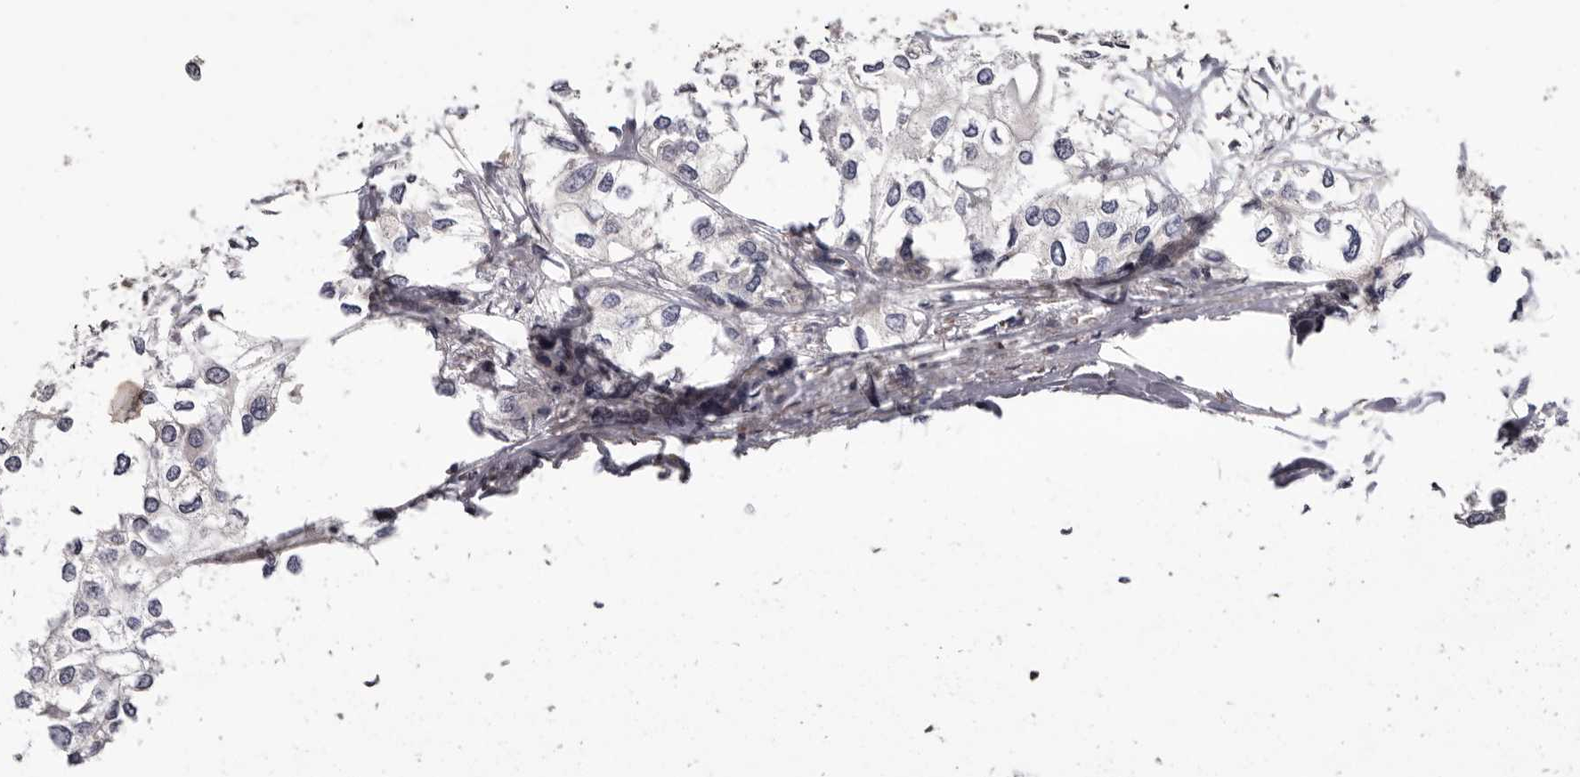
{"staining": {"intensity": "negative", "quantity": "none", "location": "none"}, "tissue": "urothelial cancer", "cell_type": "Tumor cells", "image_type": "cancer", "snomed": [{"axis": "morphology", "description": "Urothelial carcinoma, High grade"}, {"axis": "topography", "description": "Urinary bladder"}], "caption": "An image of urothelial cancer stained for a protein reveals no brown staining in tumor cells. The staining was performed using DAB (3,3'-diaminobenzidine) to visualize the protein expression in brown, while the nuclei were stained in blue with hematoxylin (Magnification: 20x).", "gene": "ASIC5", "patient": {"sex": "male", "age": 64}}